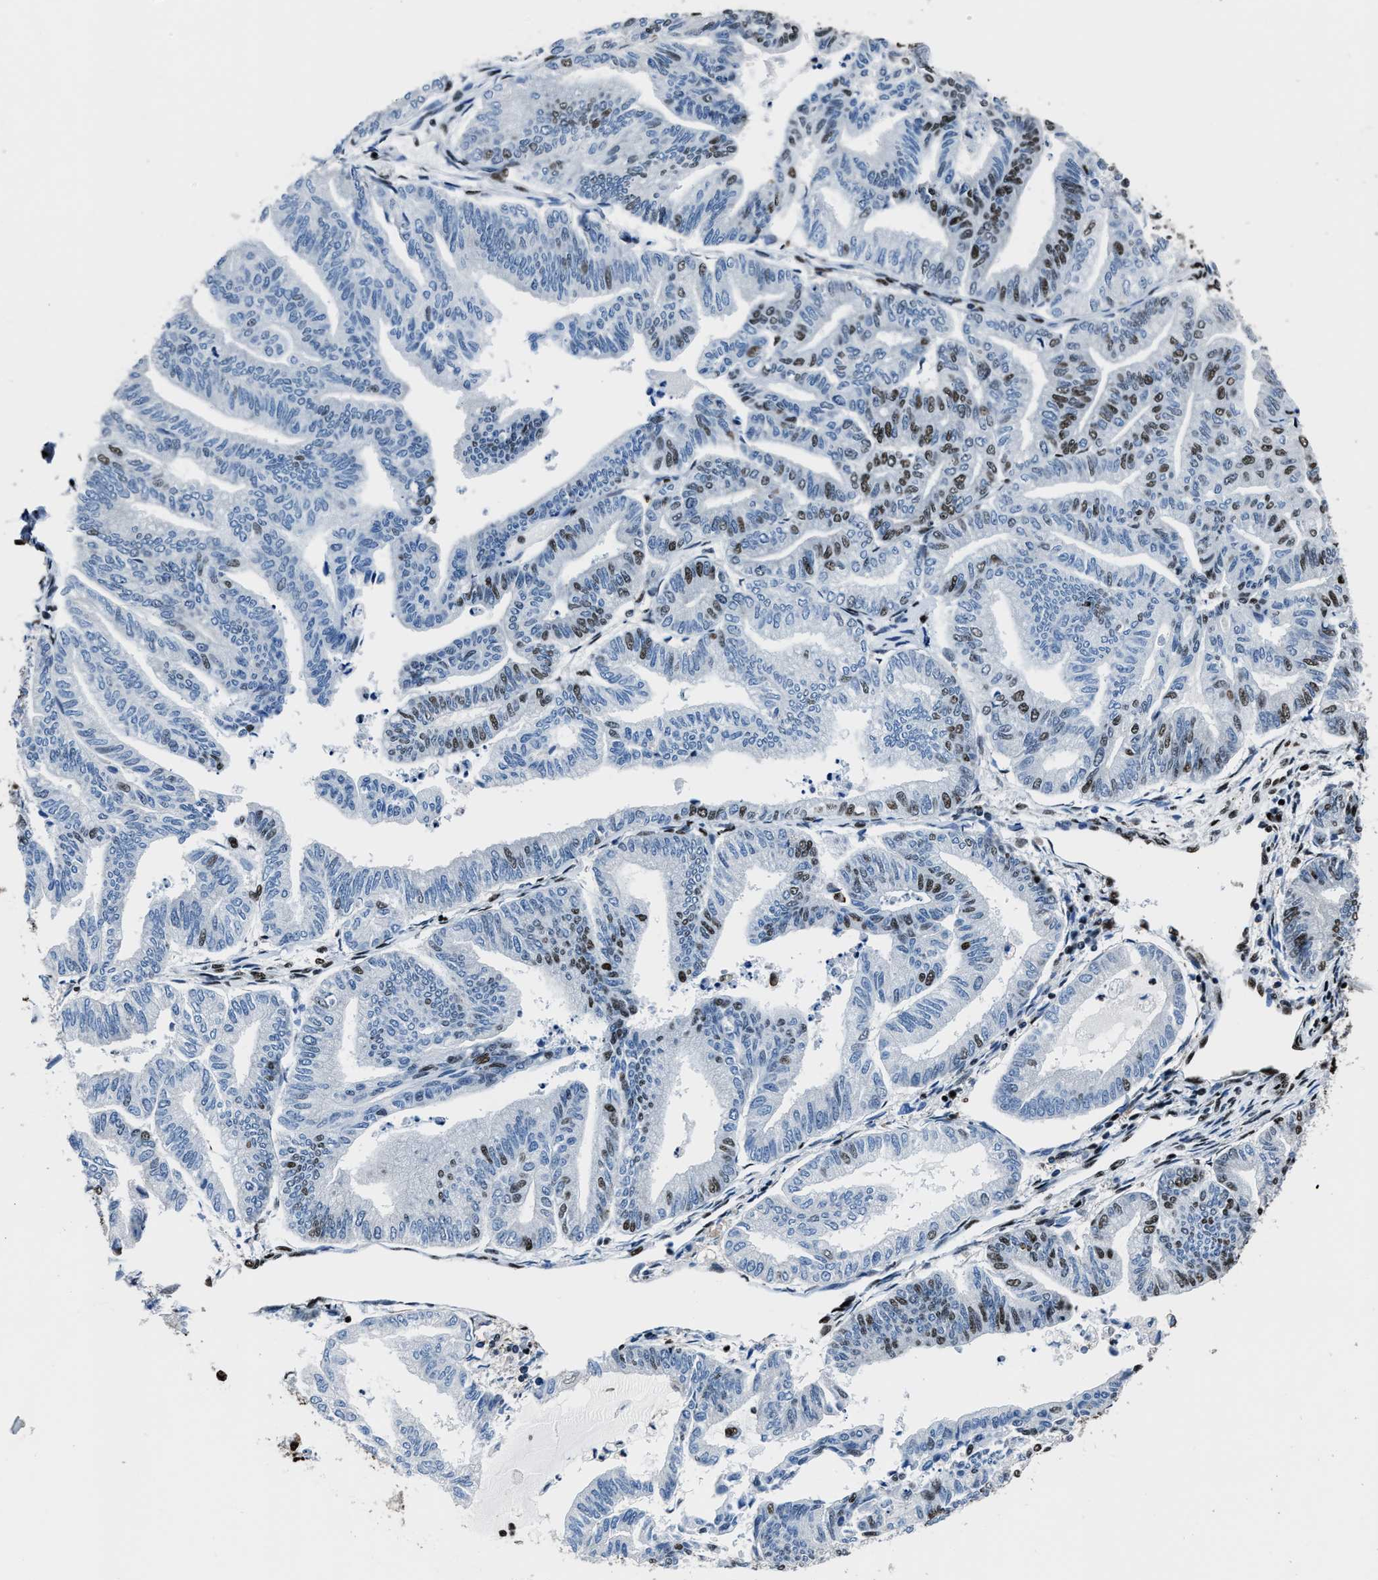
{"staining": {"intensity": "moderate", "quantity": "25%-75%", "location": "nuclear"}, "tissue": "endometrial cancer", "cell_type": "Tumor cells", "image_type": "cancer", "snomed": [{"axis": "morphology", "description": "Adenocarcinoma, NOS"}, {"axis": "topography", "description": "Endometrium"}], "caption": "A histopathology image showing moderate nuclear staining in approximately 25%-75% of tumor cells in endometrial cancer, as visualized by brown immunohistochemical staining.", "gene": "PPIE", "patient": {"sex": "female", "age": 79}}